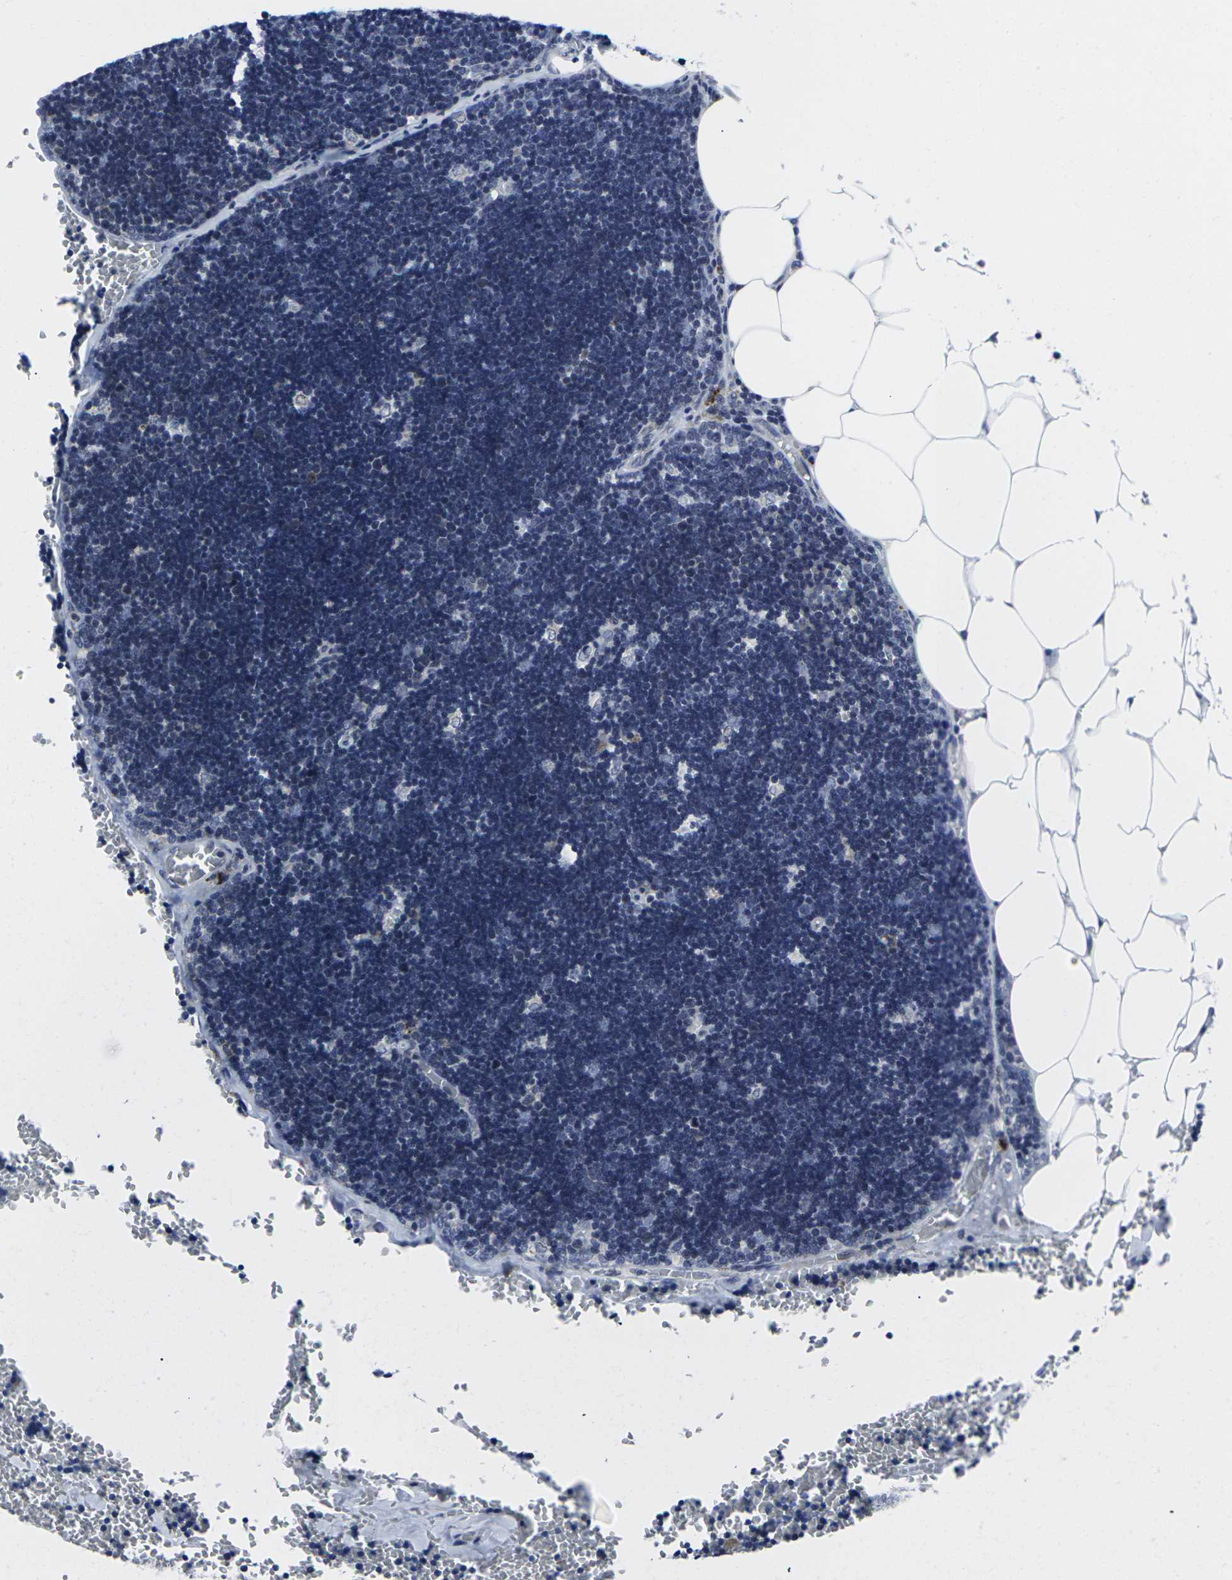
{"staining": {"intensity": "negative", "quantity": "none", "location": "none"}, "tissue": "lymph node", "cell_type": "Germinal center cells", "image_type": "normal", "snomed": [{"axis": "morphology", "description": "Normal tissue, NOS"}, {"axis": "topography", "description": "Lymph node"}], "caption": "Germinal center cells show no significant protein expression in normal lymph node. The staining is performed using DAB (3,3'-diaminobenzidine) brown chromogen with nuclei counter-stained in using hematoxylin.", "gene": "RPN1", "patient": {"sex": "male", "age": 33}}